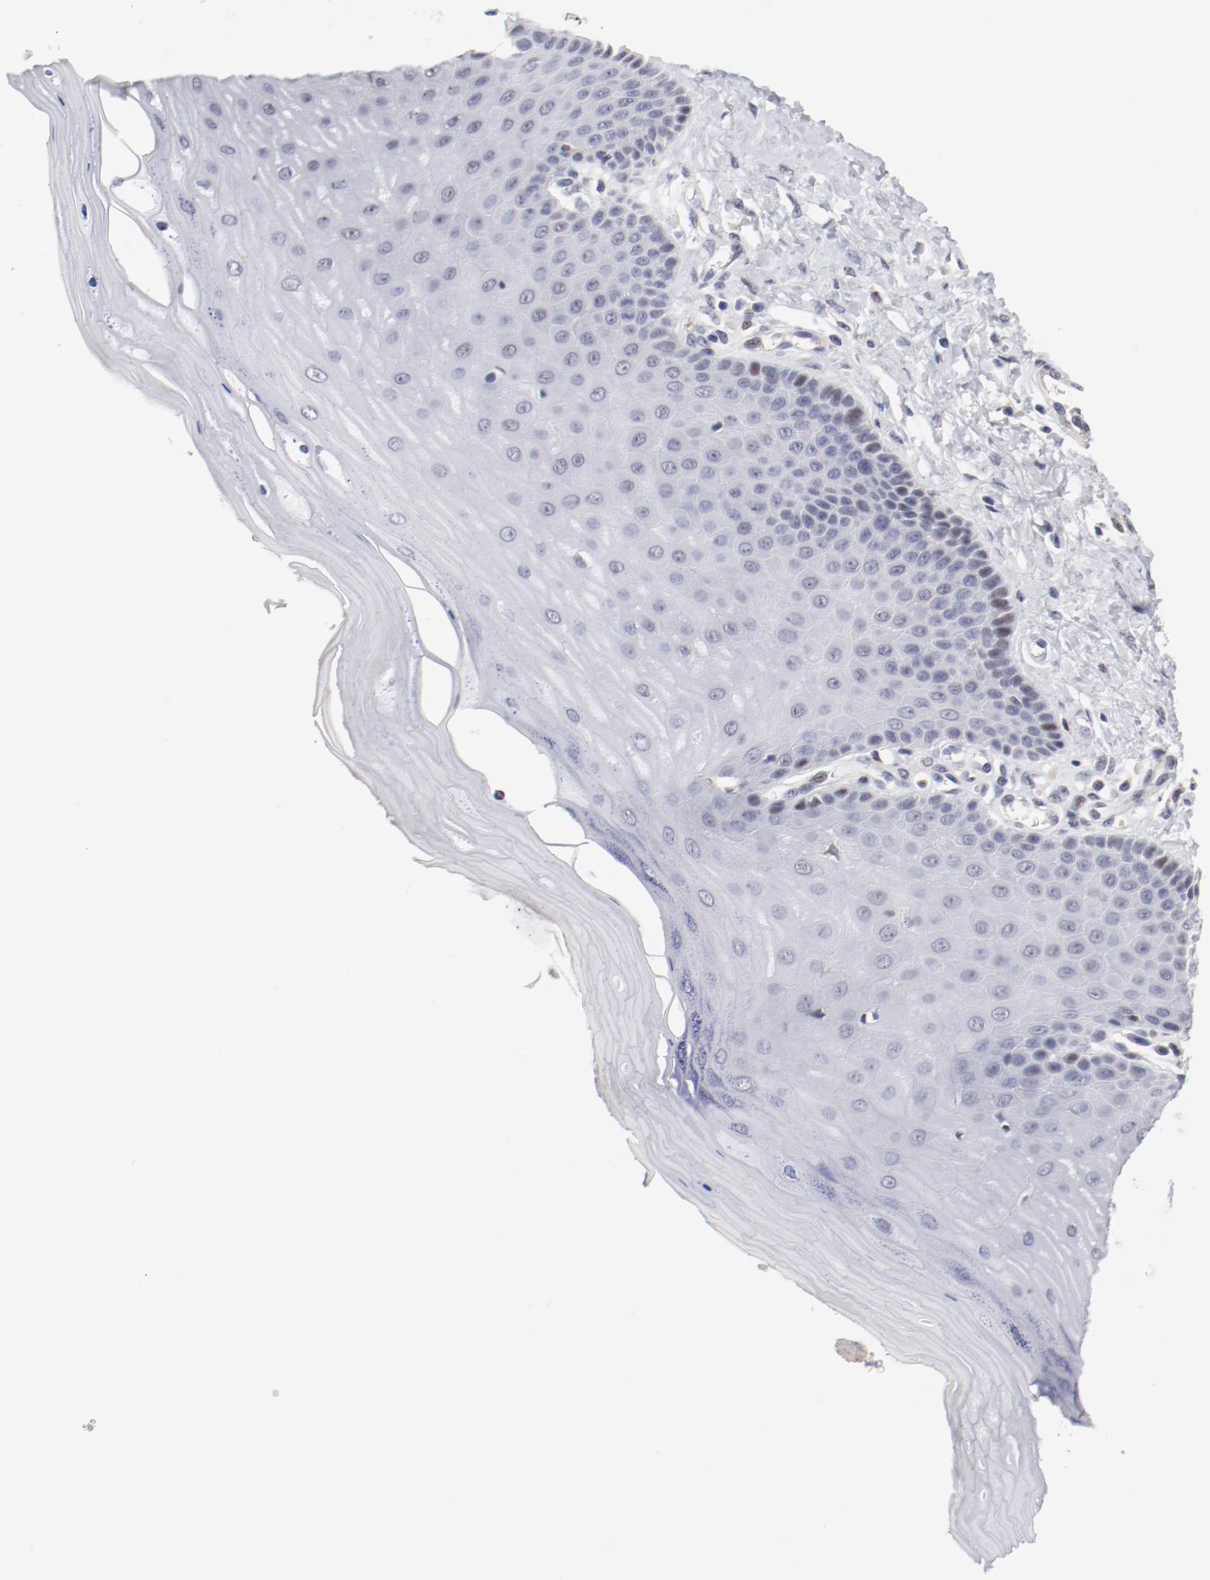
{"staining": {"intensity": "negative", "quantity": "none", "location": "none"}, "tissue": "cervix", "cell_type": "Glandular cells", "image_type": "normal", "snomed": [{"axis": "morphology", "description": "Normal tissue, NOS"}, {"axis": "topography", "description": "Cervix"}], "caption": "This is an immunohistochemistry photomicrograph of unremarkable cervix. There is no positivity in glandular cells.", "gene": "FSCB", "patient": {"sex": "female", "age": 55}}